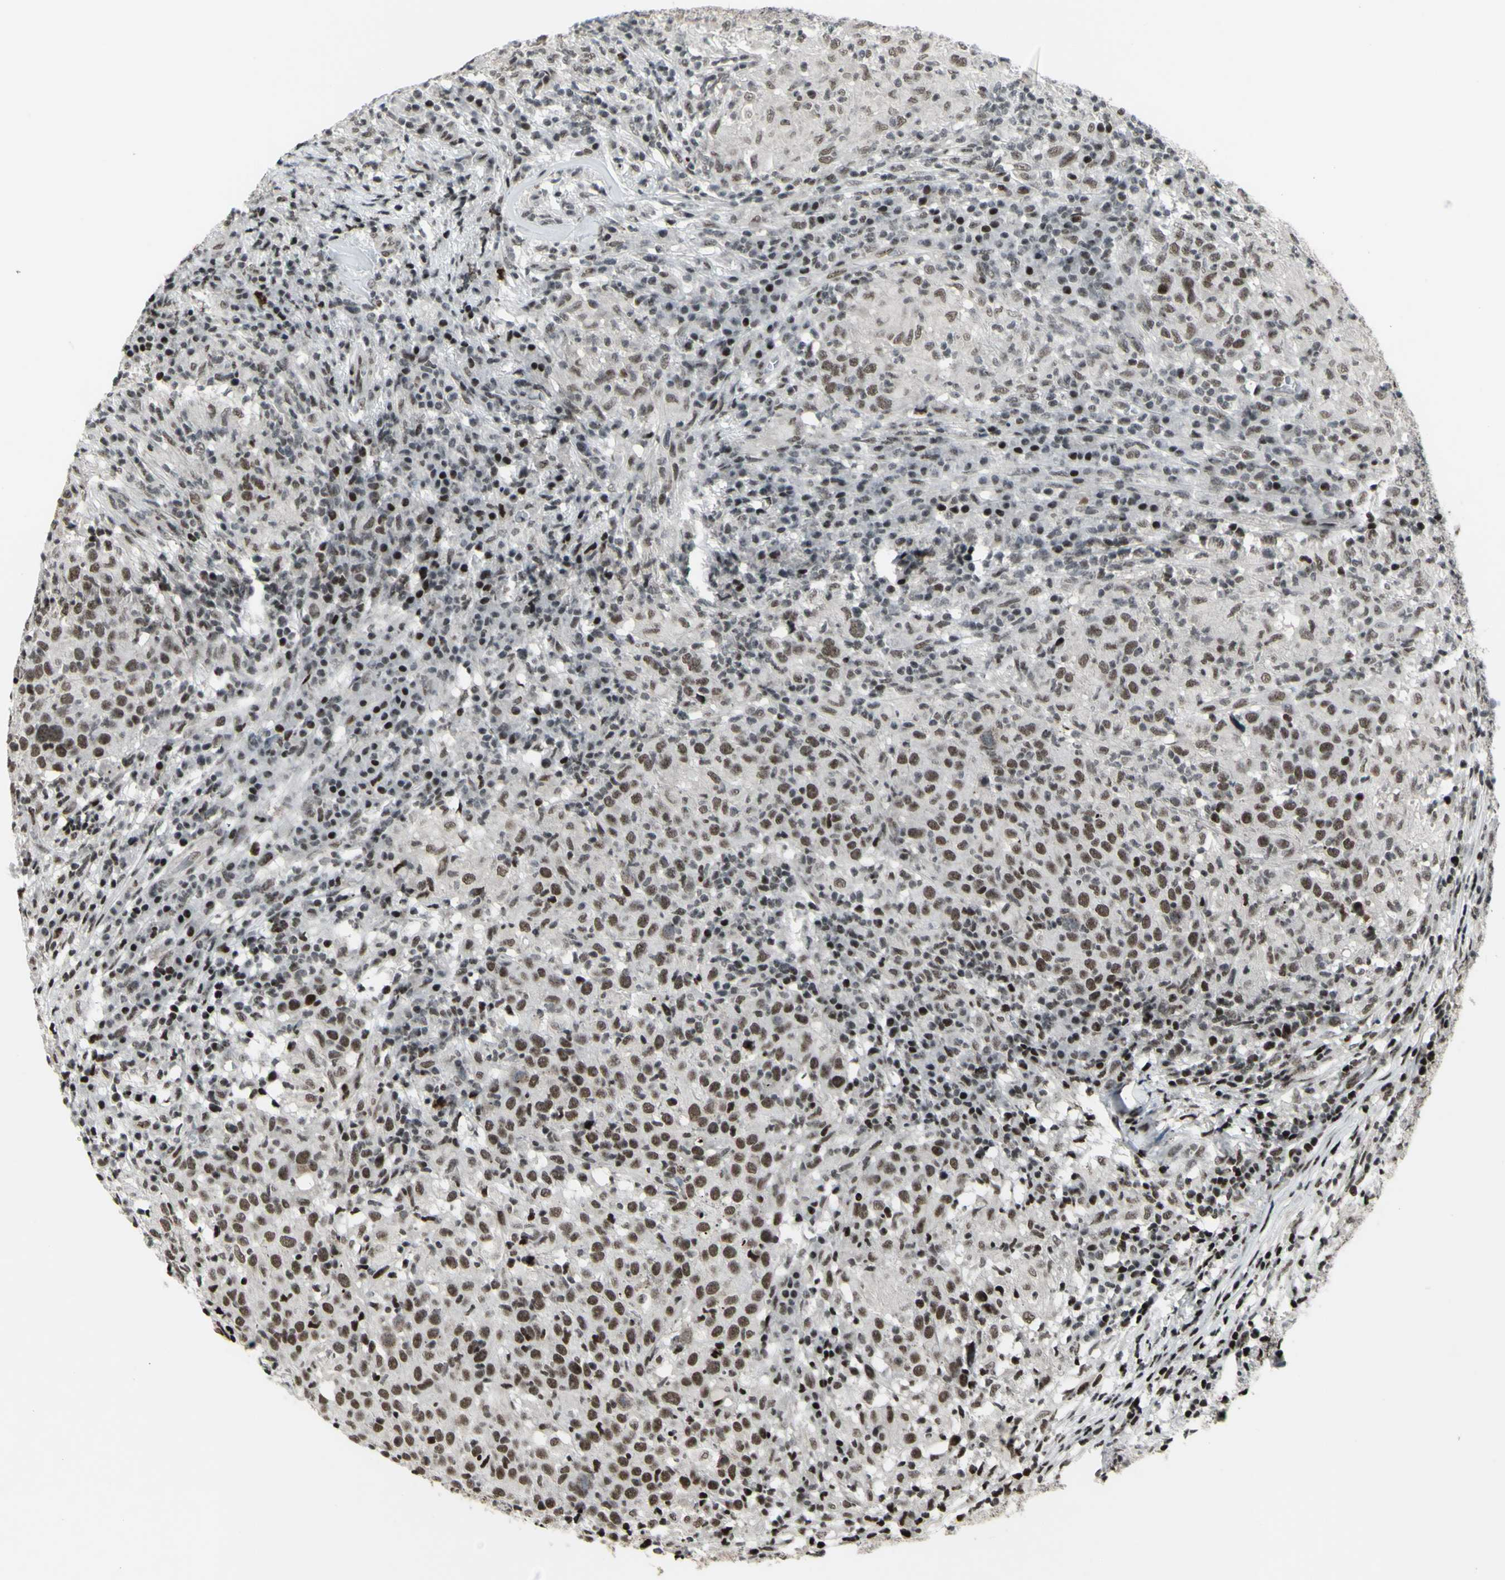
{"staining": {"intensity": "moderate", "quantity": "25%-75%", "location": "nuclear"}, "tissue": "head and neck cancer", "cell_type": "Tumor cells", "image_type": "cancer", "snomed": [{"axis": "morphology", "description": "Adenocarcinoma, NOS"}, {"axis": "topography", "description": "Salivary gland"}, {"axis": "topography", "description": "Head-Neck"}], "caption": "Protein staining of head and neck cancer tissue exhibits moderate nuclear staining in approximately 25%-75% of tumor cells.", "gene": "SUPT6H", "patient": {"sex": "female", "age": 65}}